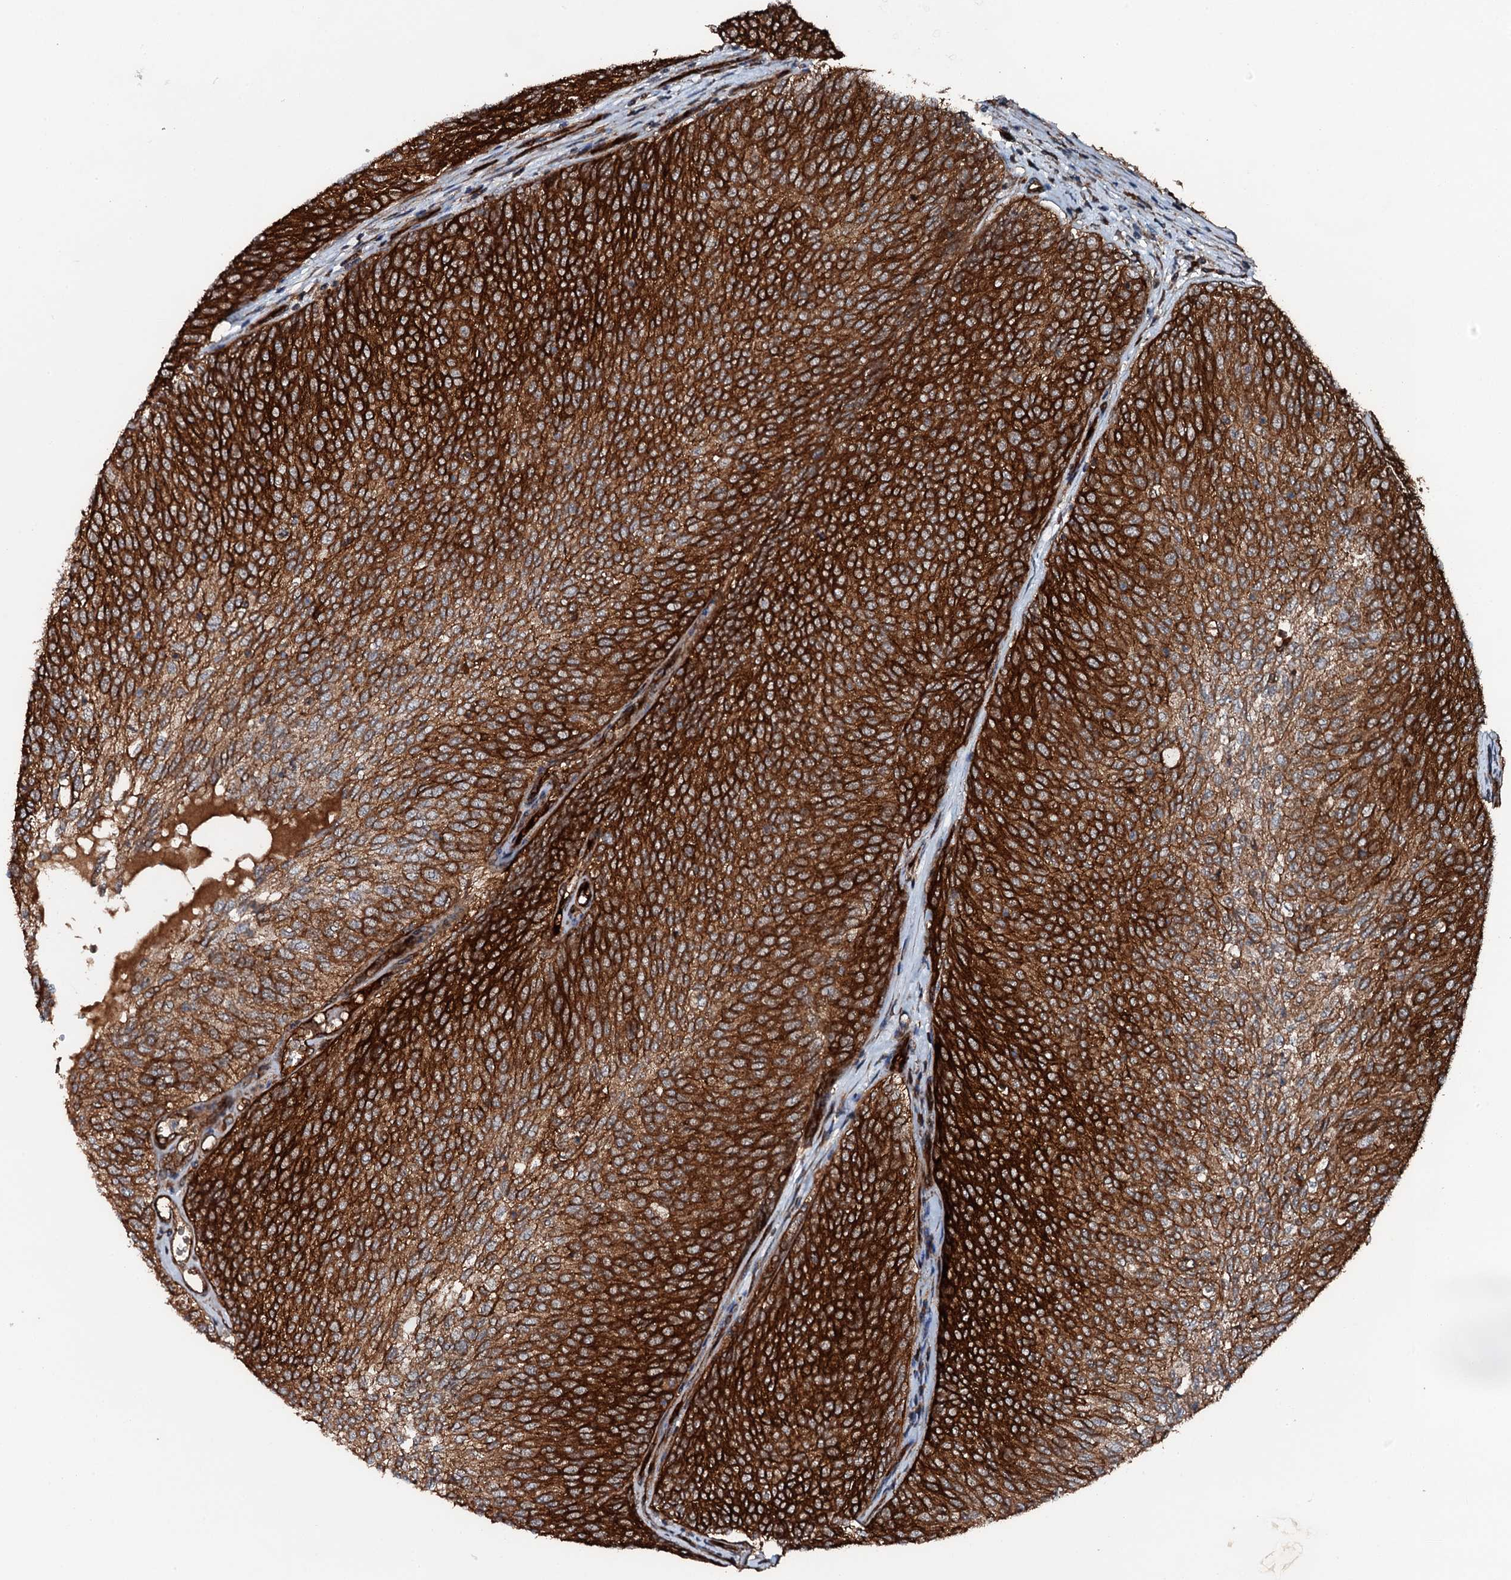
{"staining": {"intensity": "strong", "quantity": ">75%", "location": "cytoplasmic/membranous"}, "tissue": "urothelial cancer", "cell_type": "Tumor cells", "image_type": "cancer", "snomed": [{"axis": "morphology", "description": "Urothelial carcinoma, Low grade"}, {"axis": "topography", "description": "Urinary bladder"}], "caption": "Approximately >75% of tumor cells in human urothelial cancer display strong cytoplasmic/membranous protein expression as visualized by brown immunohistochemical staining.", "gene": "FLYWCH1", "patient": {"sex": "female", "age": 79}}